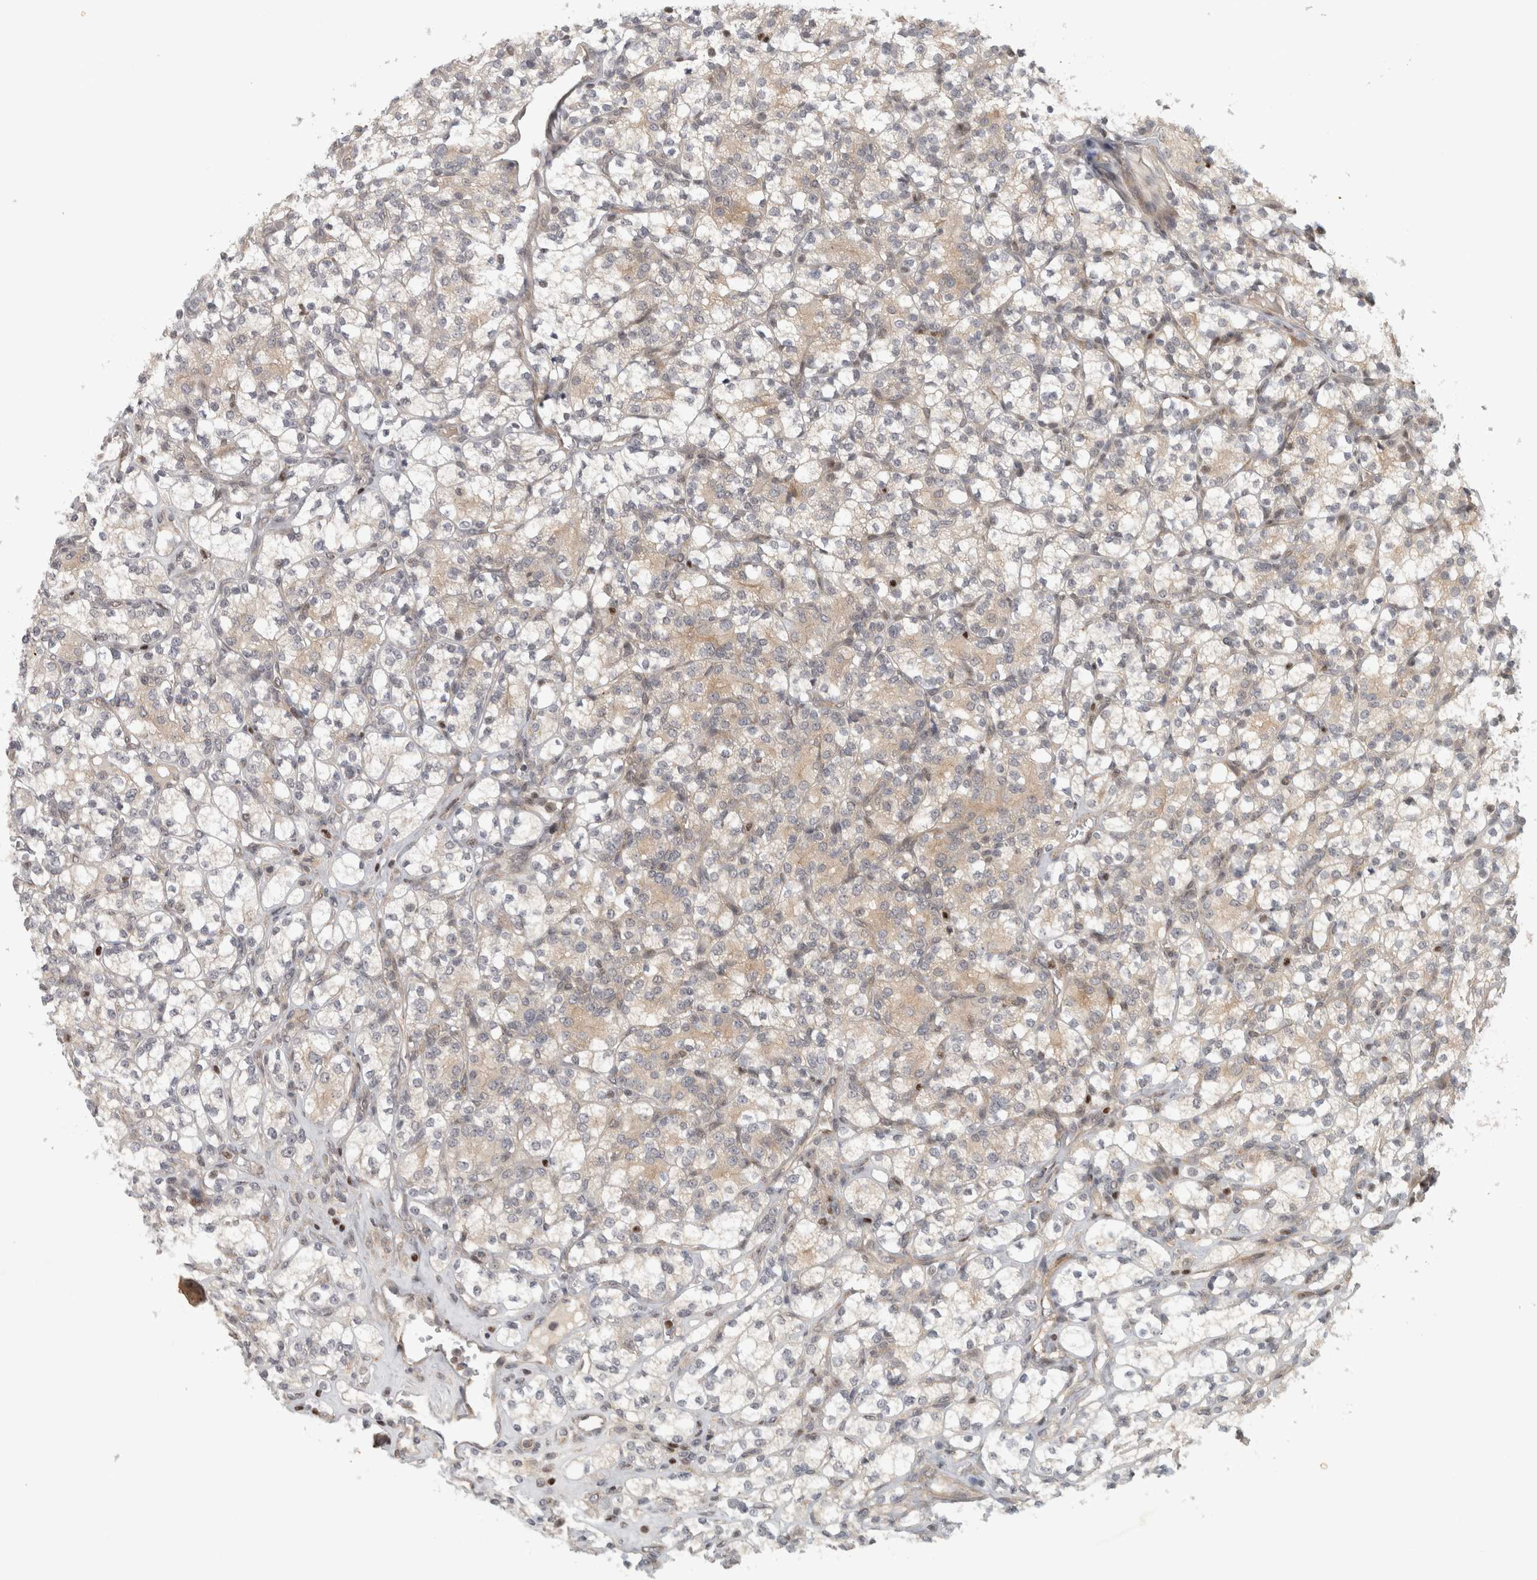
{"staining": {"intensity": "weak", "quantity": ">75%", "location": "cytoplasmic/membranous"}, "tissue": "renal cancer", "cell_type": "Tumor cells", "image_type": "cancer", "snomed": [{"axis": "morphology", "description": "Adenocarcinoma, NOS"}, {"axis": "topography", "description": "Kidney"}], "caption": "Adenocarcinoma (renal) tissue exhibits weak cytoplasmic/membranous positivity in approximately >75% of tumor cells, visualized by immunohistochemistry.", "gene": "KDM8", "patient": {"sex": "male", "age": 77}}